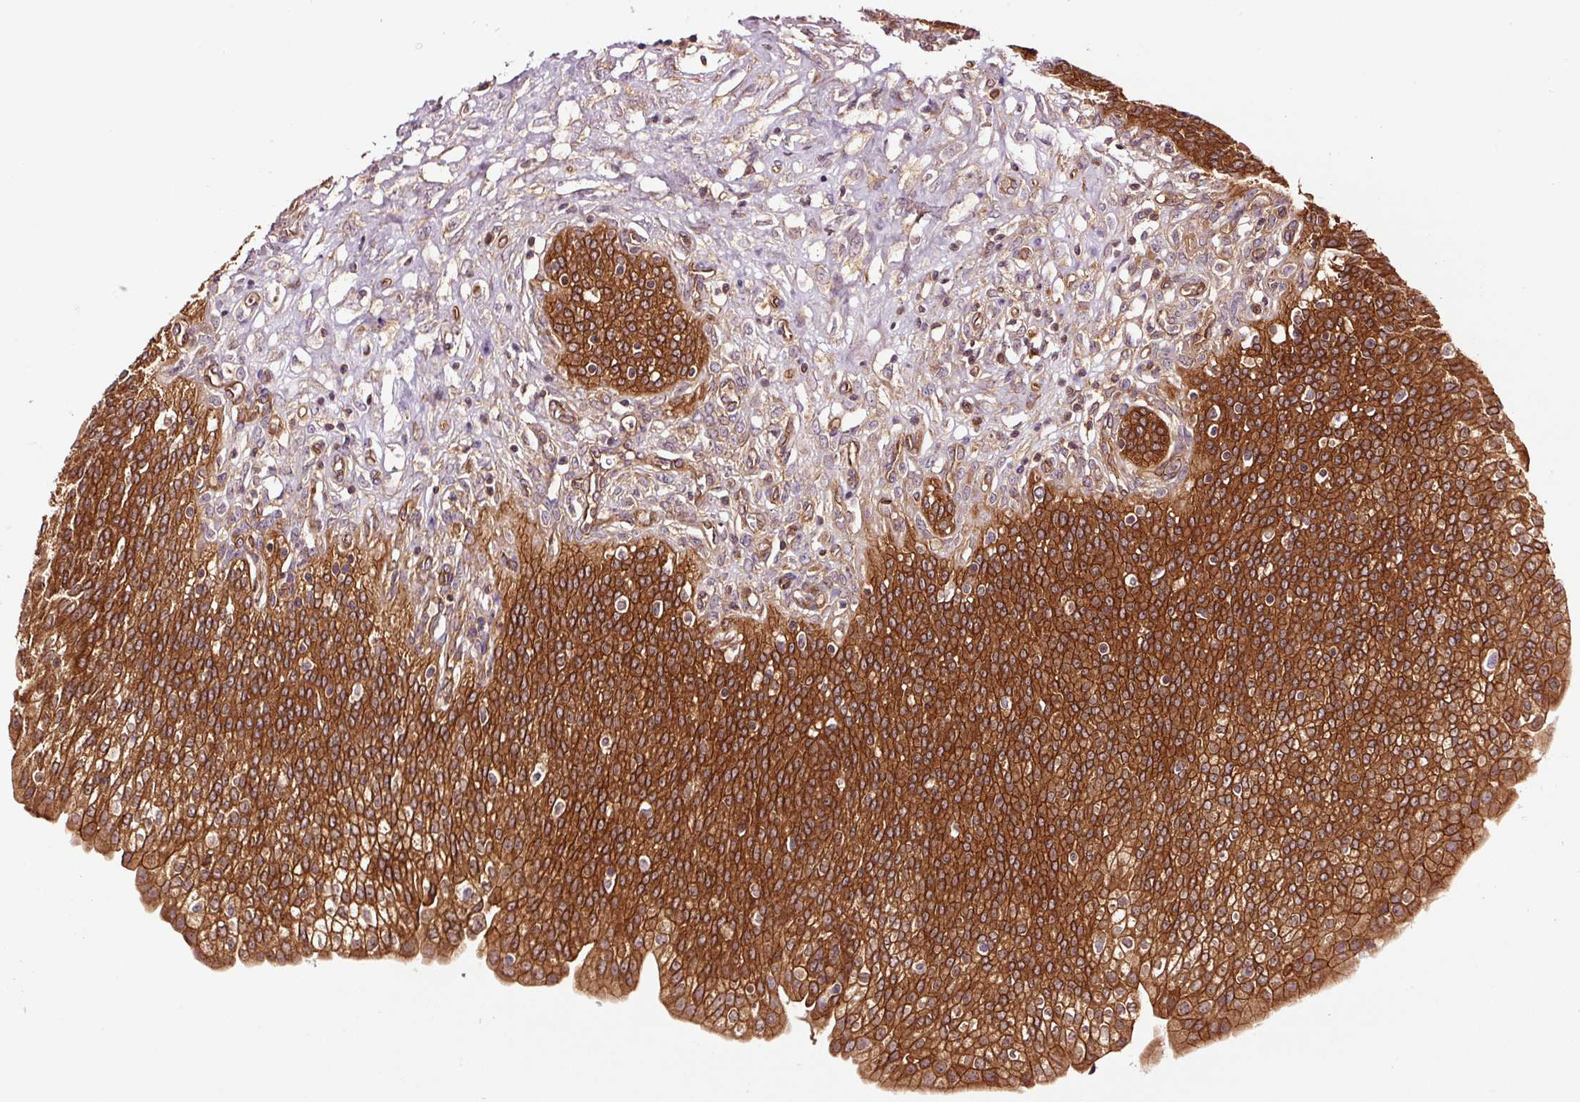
{"staining": {"intensity": "strong", "quantity": ">75%", "location": "cytoplasmic/membranous"}, "tissue": "urothelial cancer", "cell_type": "Tumor cells", "image_type": "cancer", "snomed": [{"axis": "morphology", "description": "Urothelial carcinoma, High grade"}, {"axis": "topography", "description": "Urinary bladder"}], "caption": "Protein expression analysis of urothelial cancer demonstrates strong cytoplasmic/membranous staining in about >75% of tumor cells.", "gene": "METAP1", "patient": {"sex": "female", "age": 79}}